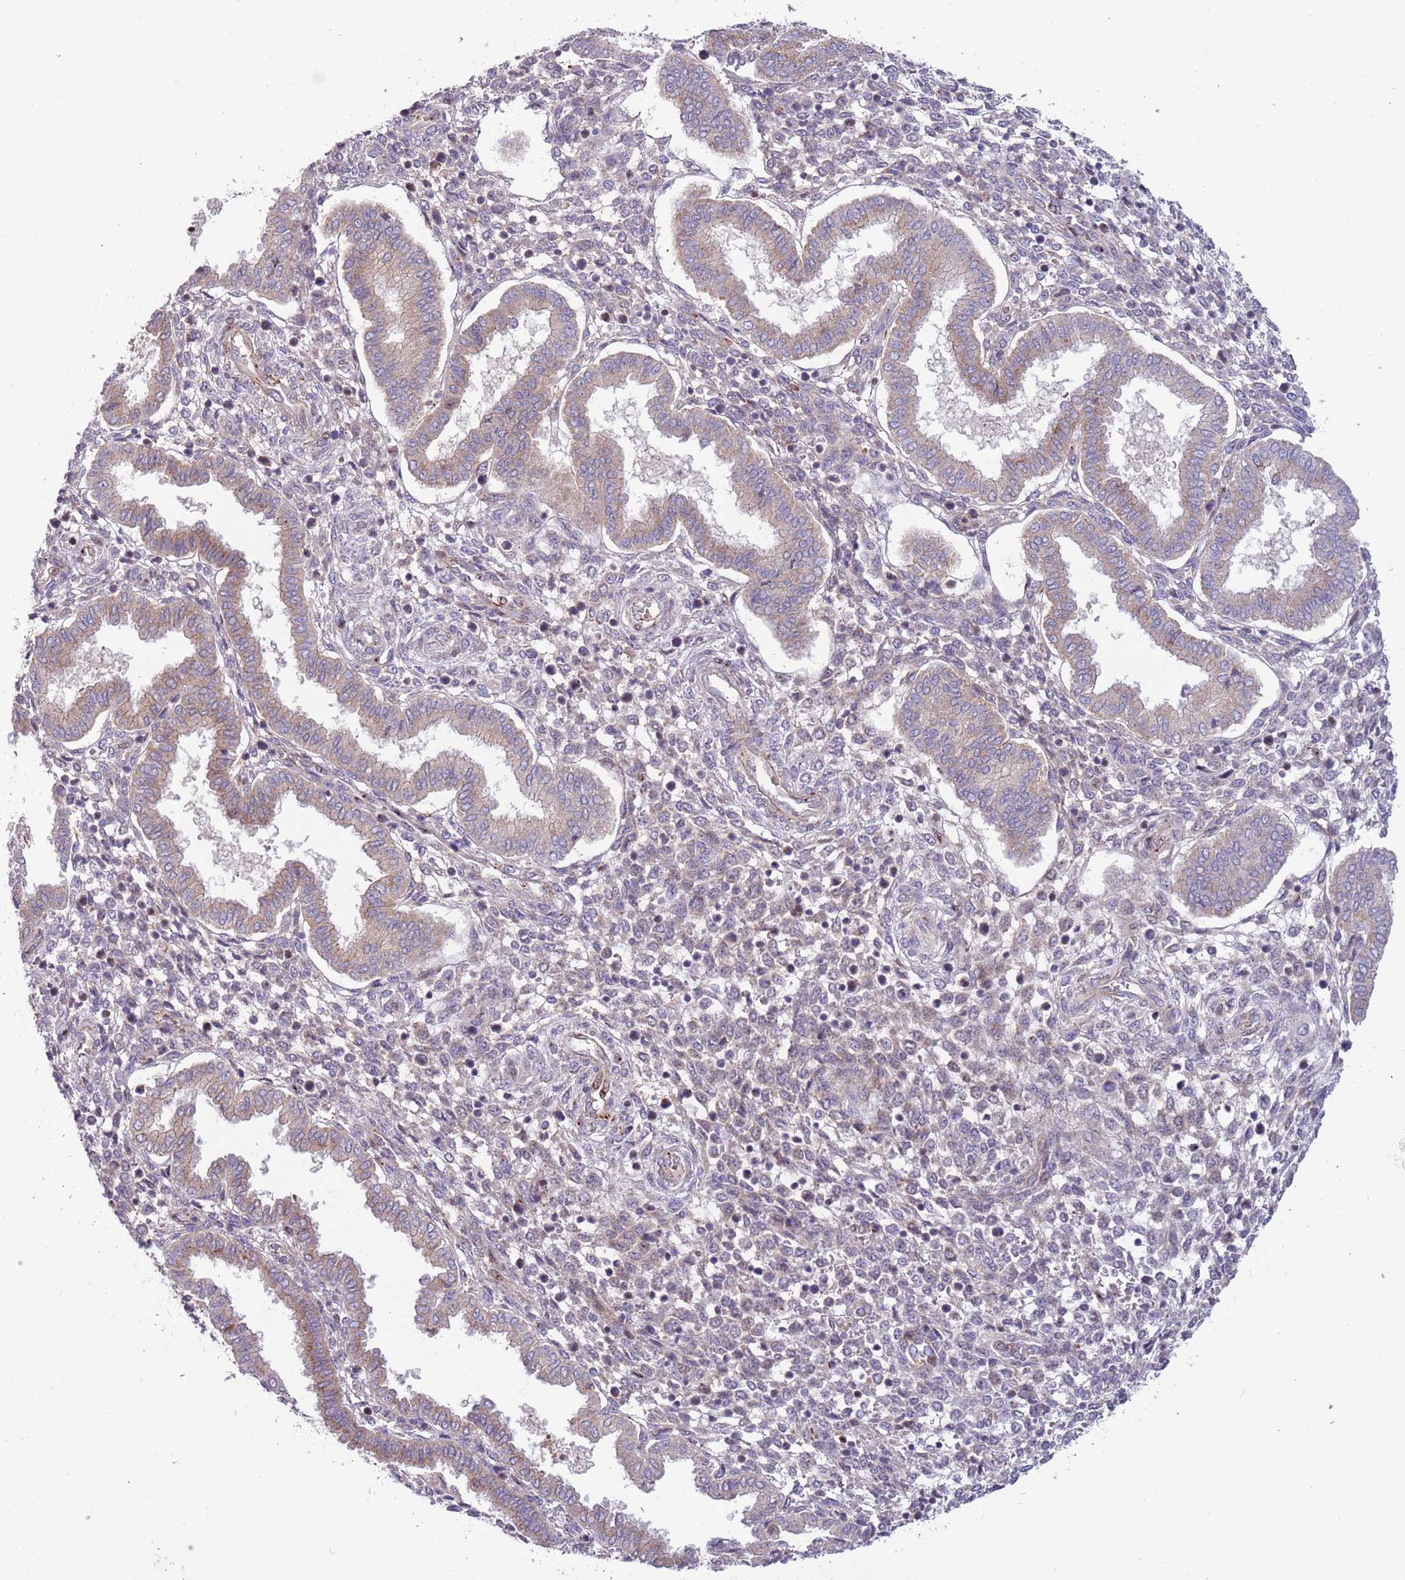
{"staining": {"intensity": "weak", "quantity": "25%-75%", "location": "cytoplasmic/membranous"}, "tissue": "endometrium", "cell_type": "Cells in endometrial stroma", "image_type": "normal", "snomed": [{"axis": "morphology", "description": "Normal tissue, NOS"}, {"axis": "topography", "description": "Endometrium"}], "caption": "Weak cytoplasmic/membranous protein expression is seen in about 25%-75% of cells in endometrial stroma in endometrium.", "gene": "ITGB6", "patient": {"sex": "female", "age": 24}}